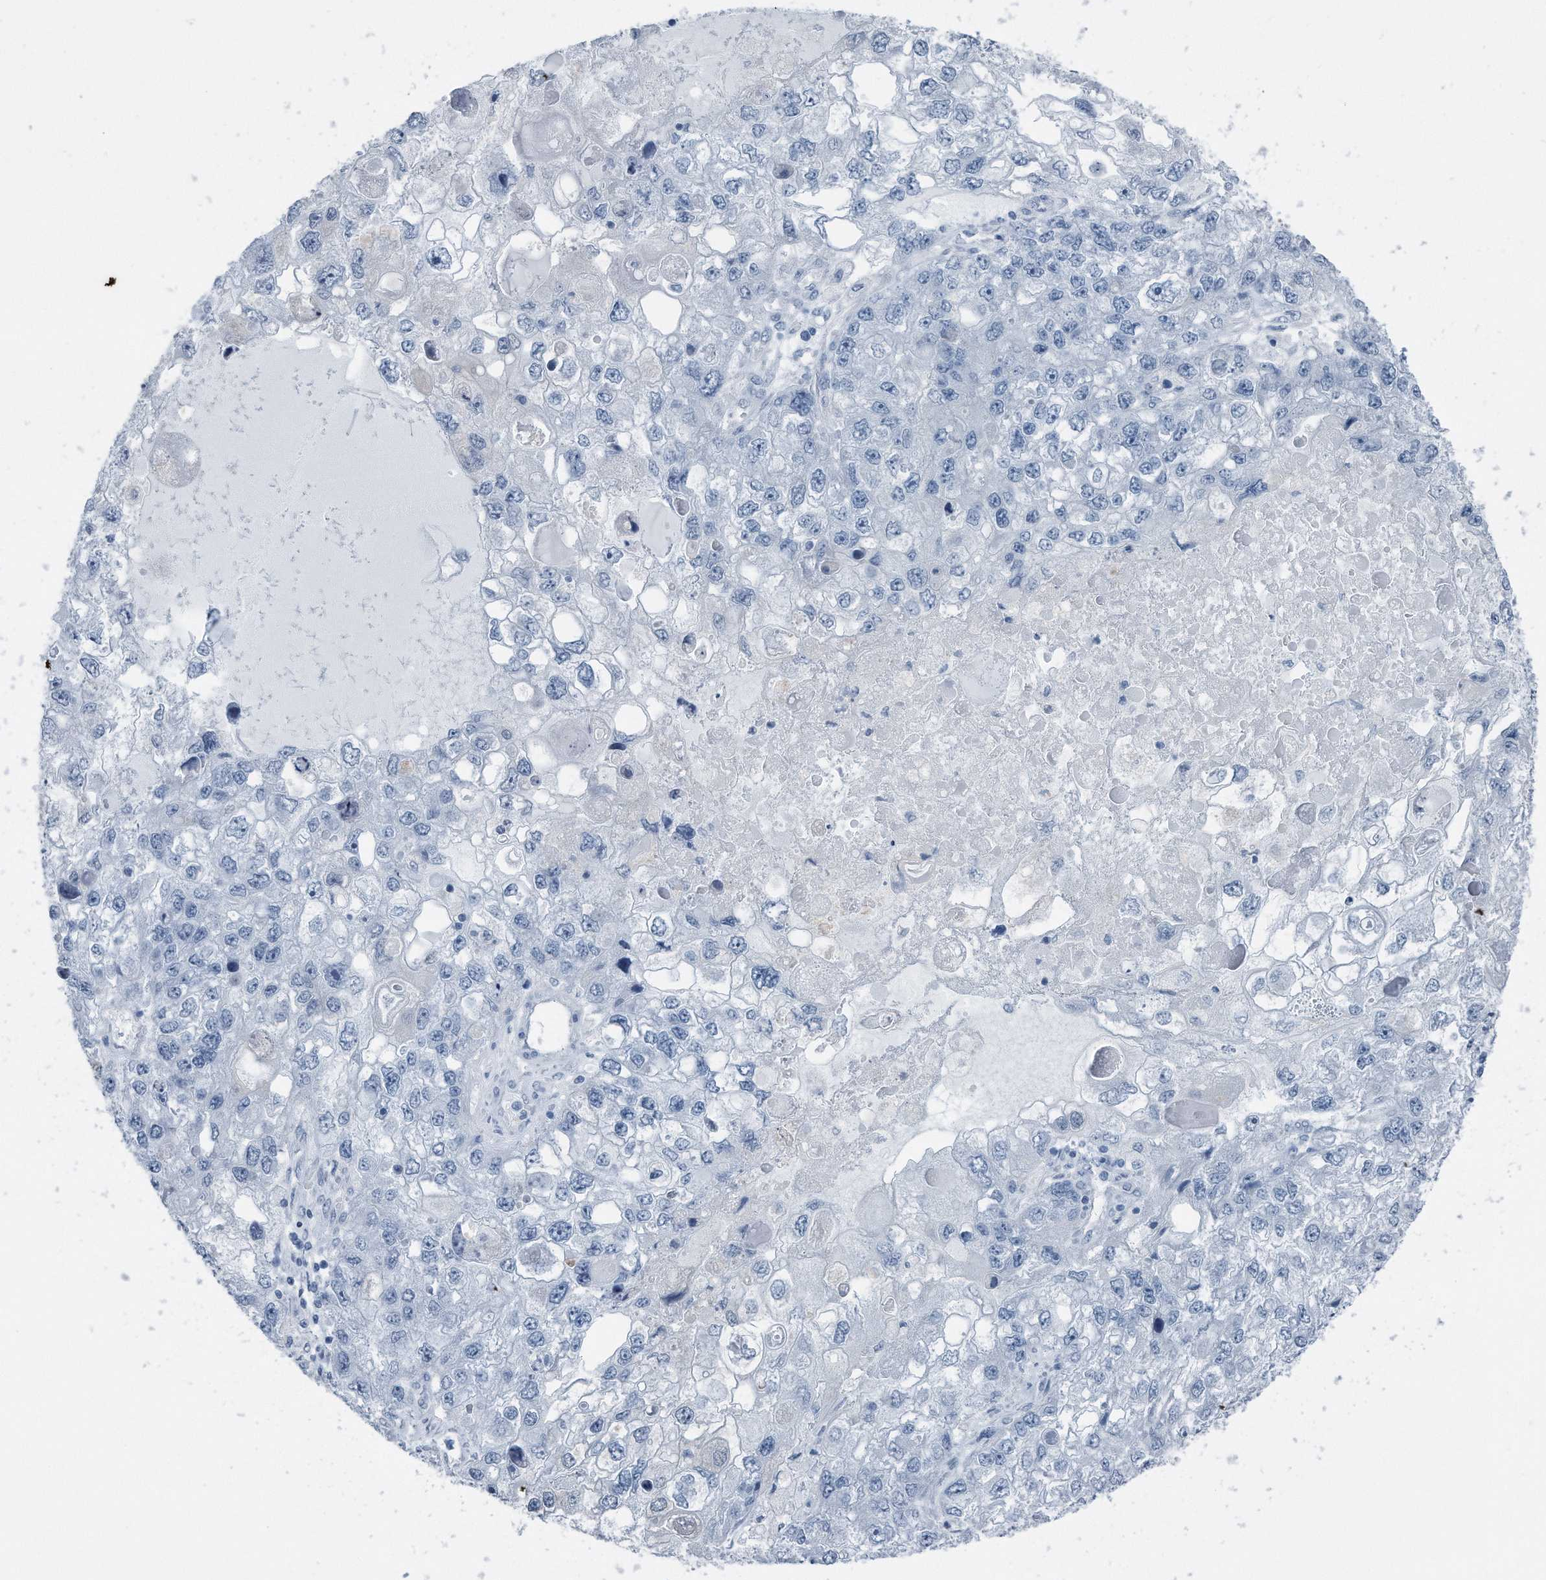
{"staining": {"intensity": "negative", "quantity": "none", "location": "none"}, "tissue": "endometrial cancer", "cell_type": "Tumor cells", "image_type": "cancer", "snomed": [{"axis": "morphology", "description": "Adenocarcinoma, NOS"}, {"axis": "topography", "description": "Endometrium"}], "caption": "IHC micrograph of neoplastic tissue: human adenocarcinoma (endometrial) stained with DAB reveals no significant protein expression in tumor cells.", "gene": "YRDC", "patient": {"sex": "female", "age": 49}}